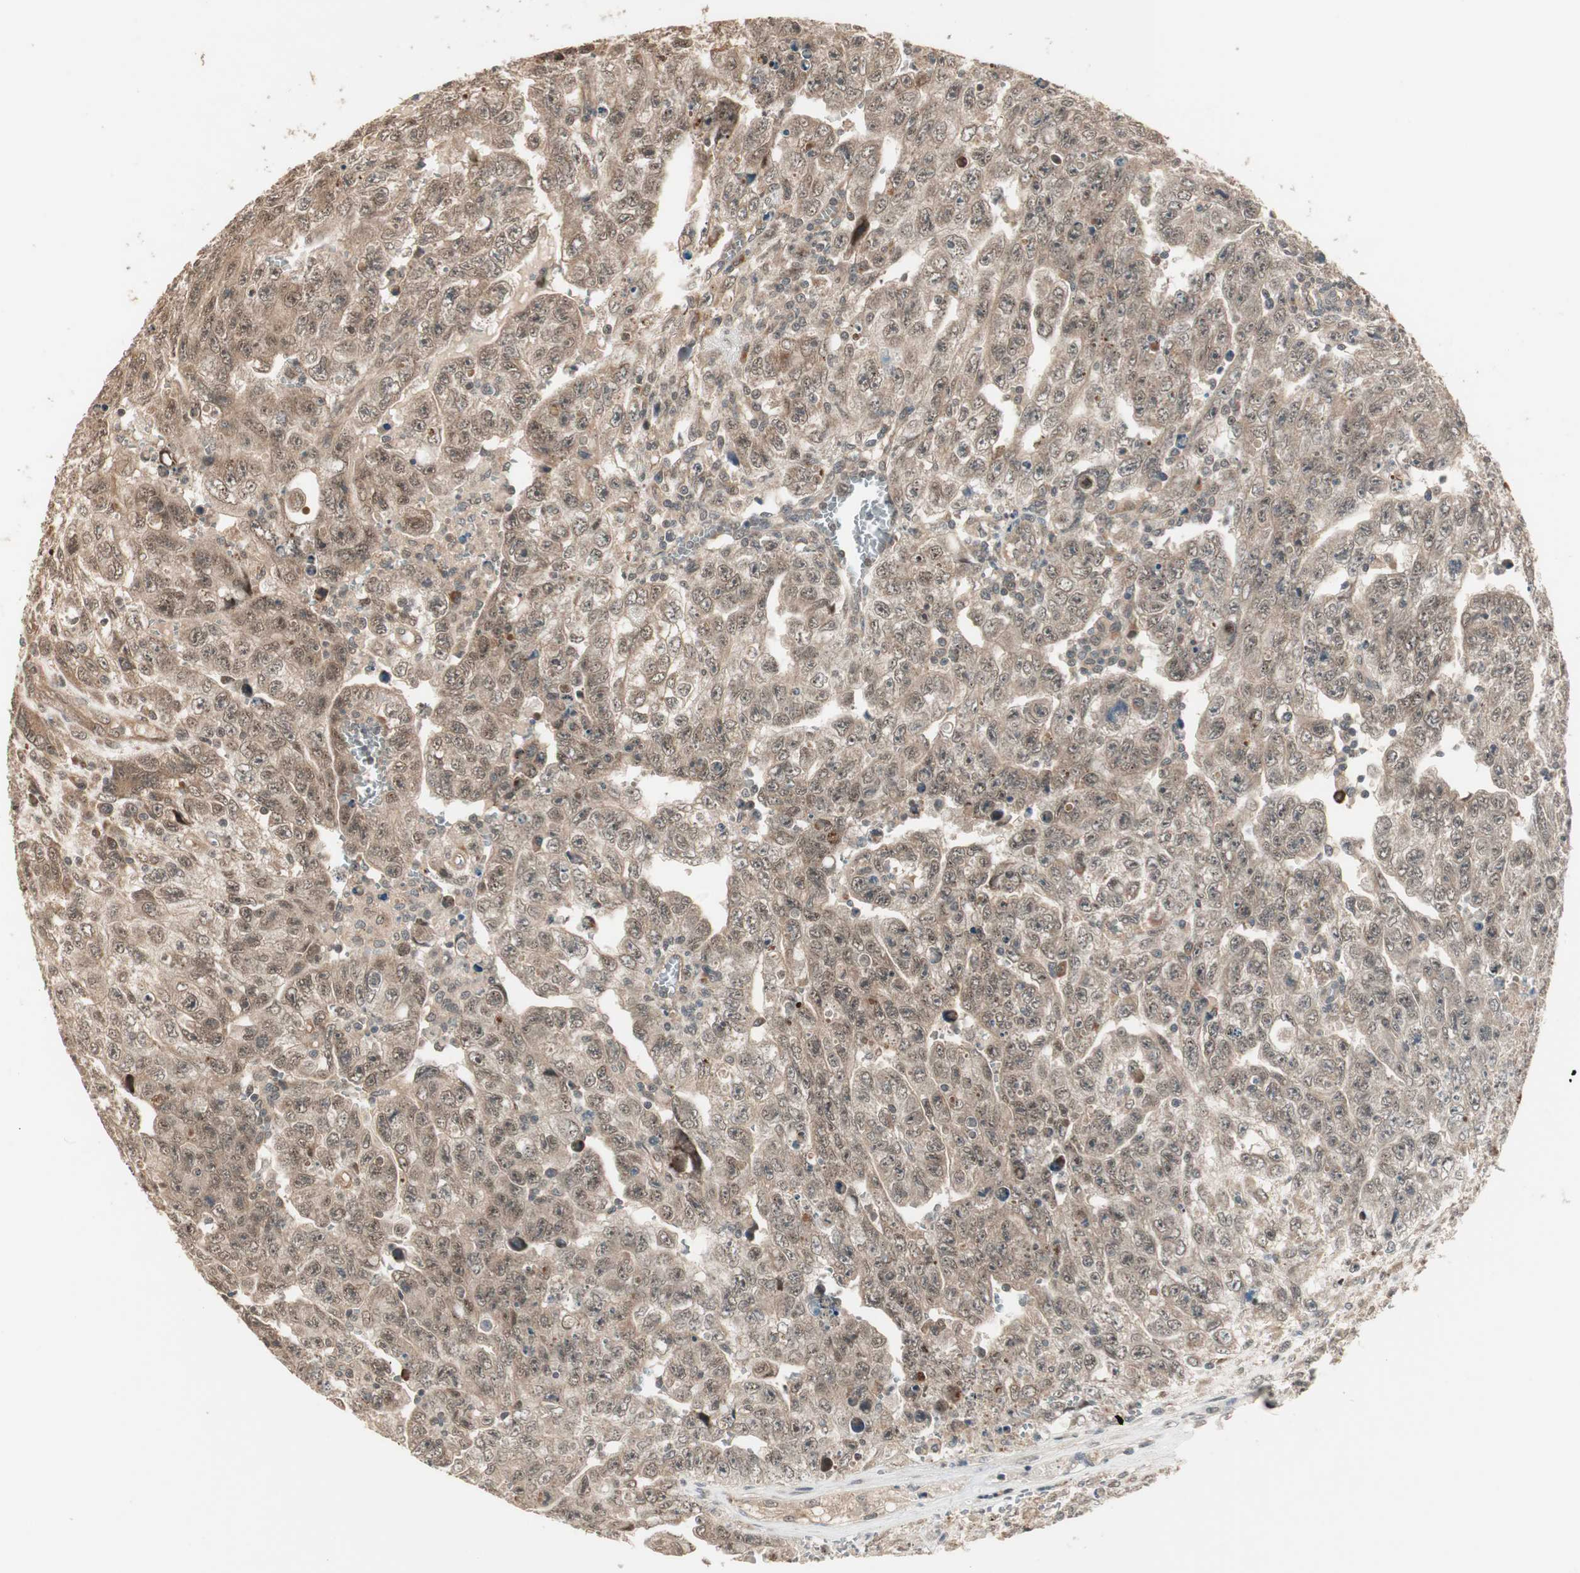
{"staining": {"intensity": "weak", "quantity": ">75%", "location": "cytoplasmic/membranous,nuclear"}, "tissue": "testis cancer", "cell_type": "Tumor cells", "image_type": "cancer", "snomed": [{"axis": "morphology", "description": "Carcinoma, Embryonal, NOS"}, {"axis": "topography", "description": "Testis"}], "caption": "IHC histopathology image of testis cancer stained for a protein (brown), which shows low levels of weak cytoplasmic/membranous and nuclear staining in about >75% of tumor cells.", "gene": "ZSCAN31", "patient": {"sex": "male", "age": 28}}